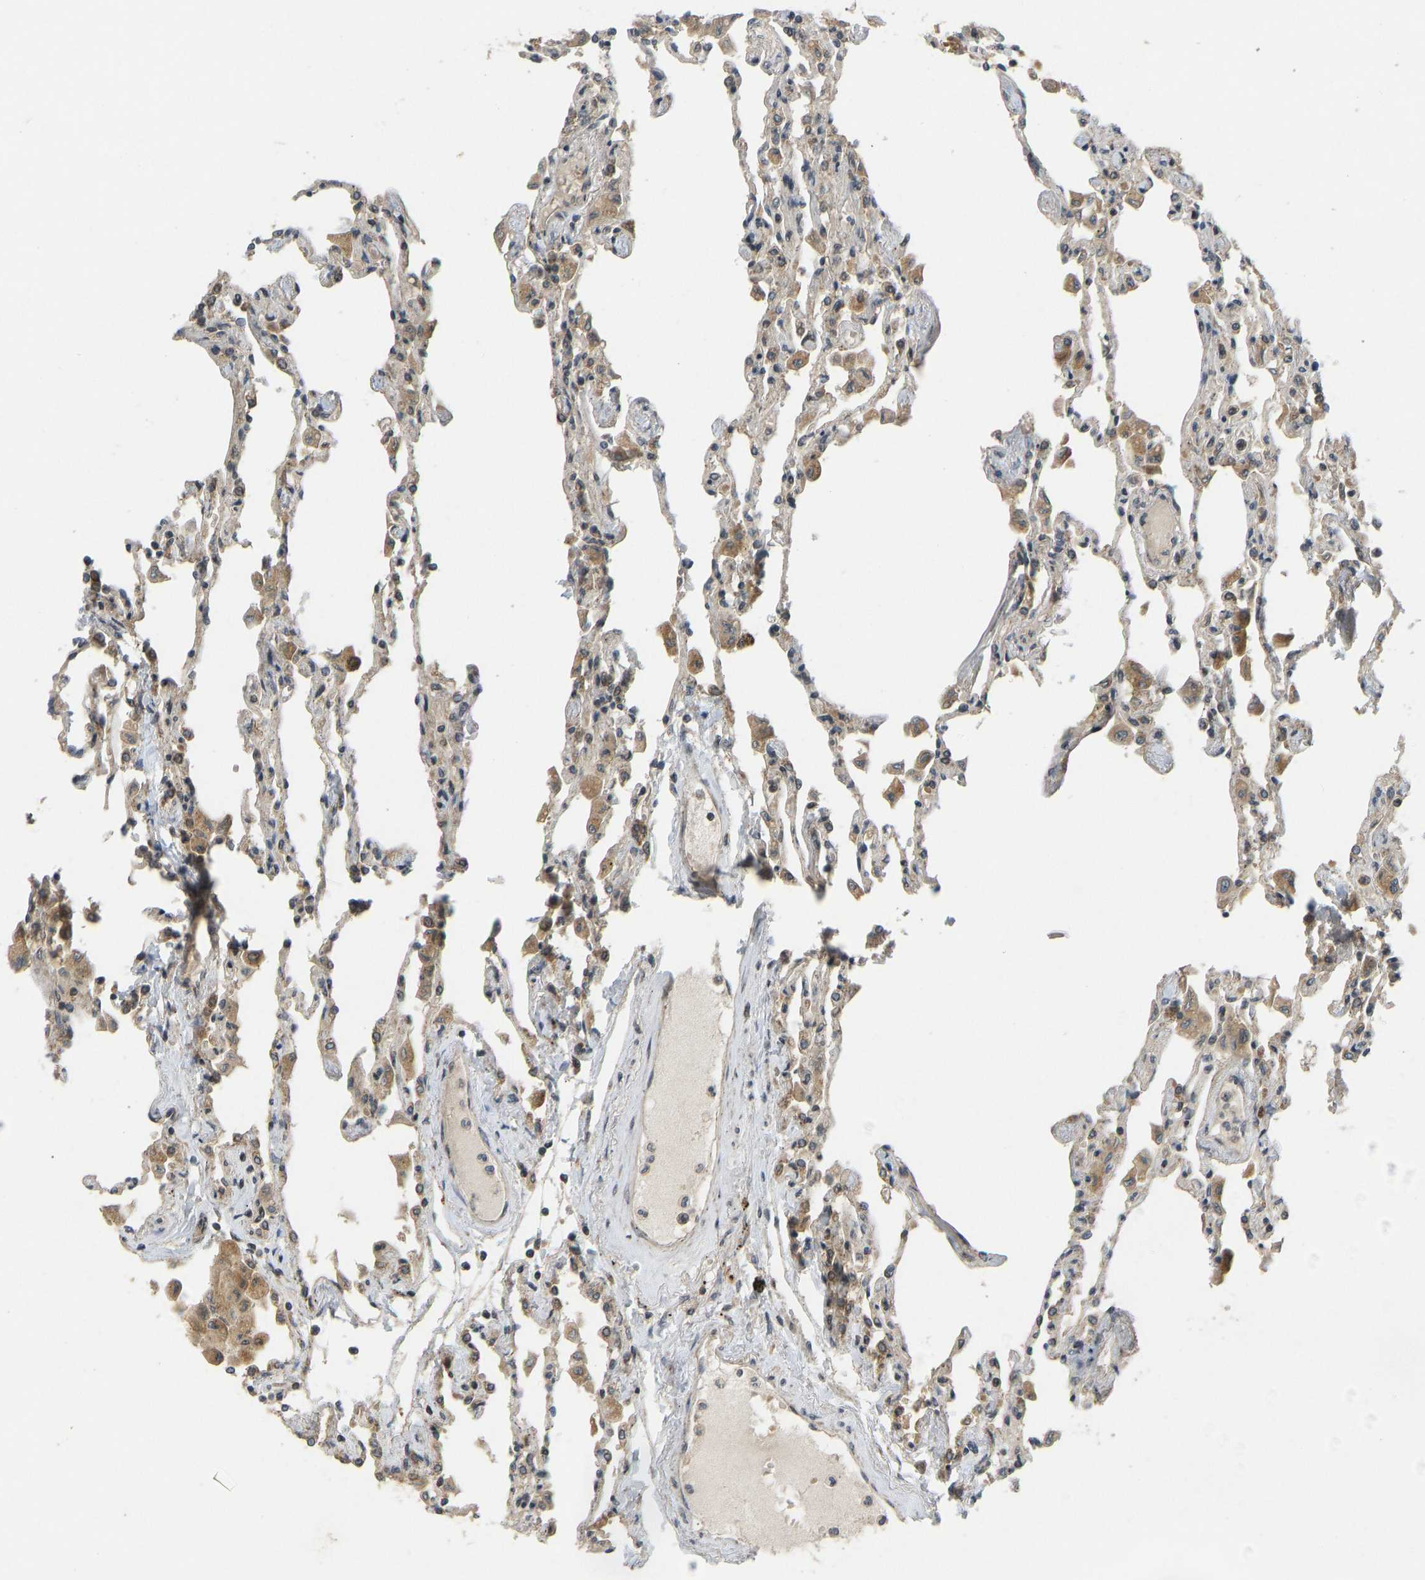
{"staining": {"intensity": "moderate", "quantity": "25%-75%", "location": "cytoplasmic/membranous"}, "tissue": "lung", "cell_type": "Alveolar cells", "image_type": "normal", "snomed": [{"axis": "morphology", "description": "Normal tissue, NOS"}, {"axis": "topography", "description": "Bronchus"}, {"axis": "topography", "description": "Lung"}], "caption": "Lung was stained to show a protein in brown. There is medium levels of moderate cytoplasmic/membranous positivity in approximately 25%-75% of alveolar cells. The protein of interest is stained brown, and the nuclei are stained in blue (DAB IHC with brightfield microscopy, high magnification).", "gene": "ACADS", "patient": {"sex": "female", "age": 49}}